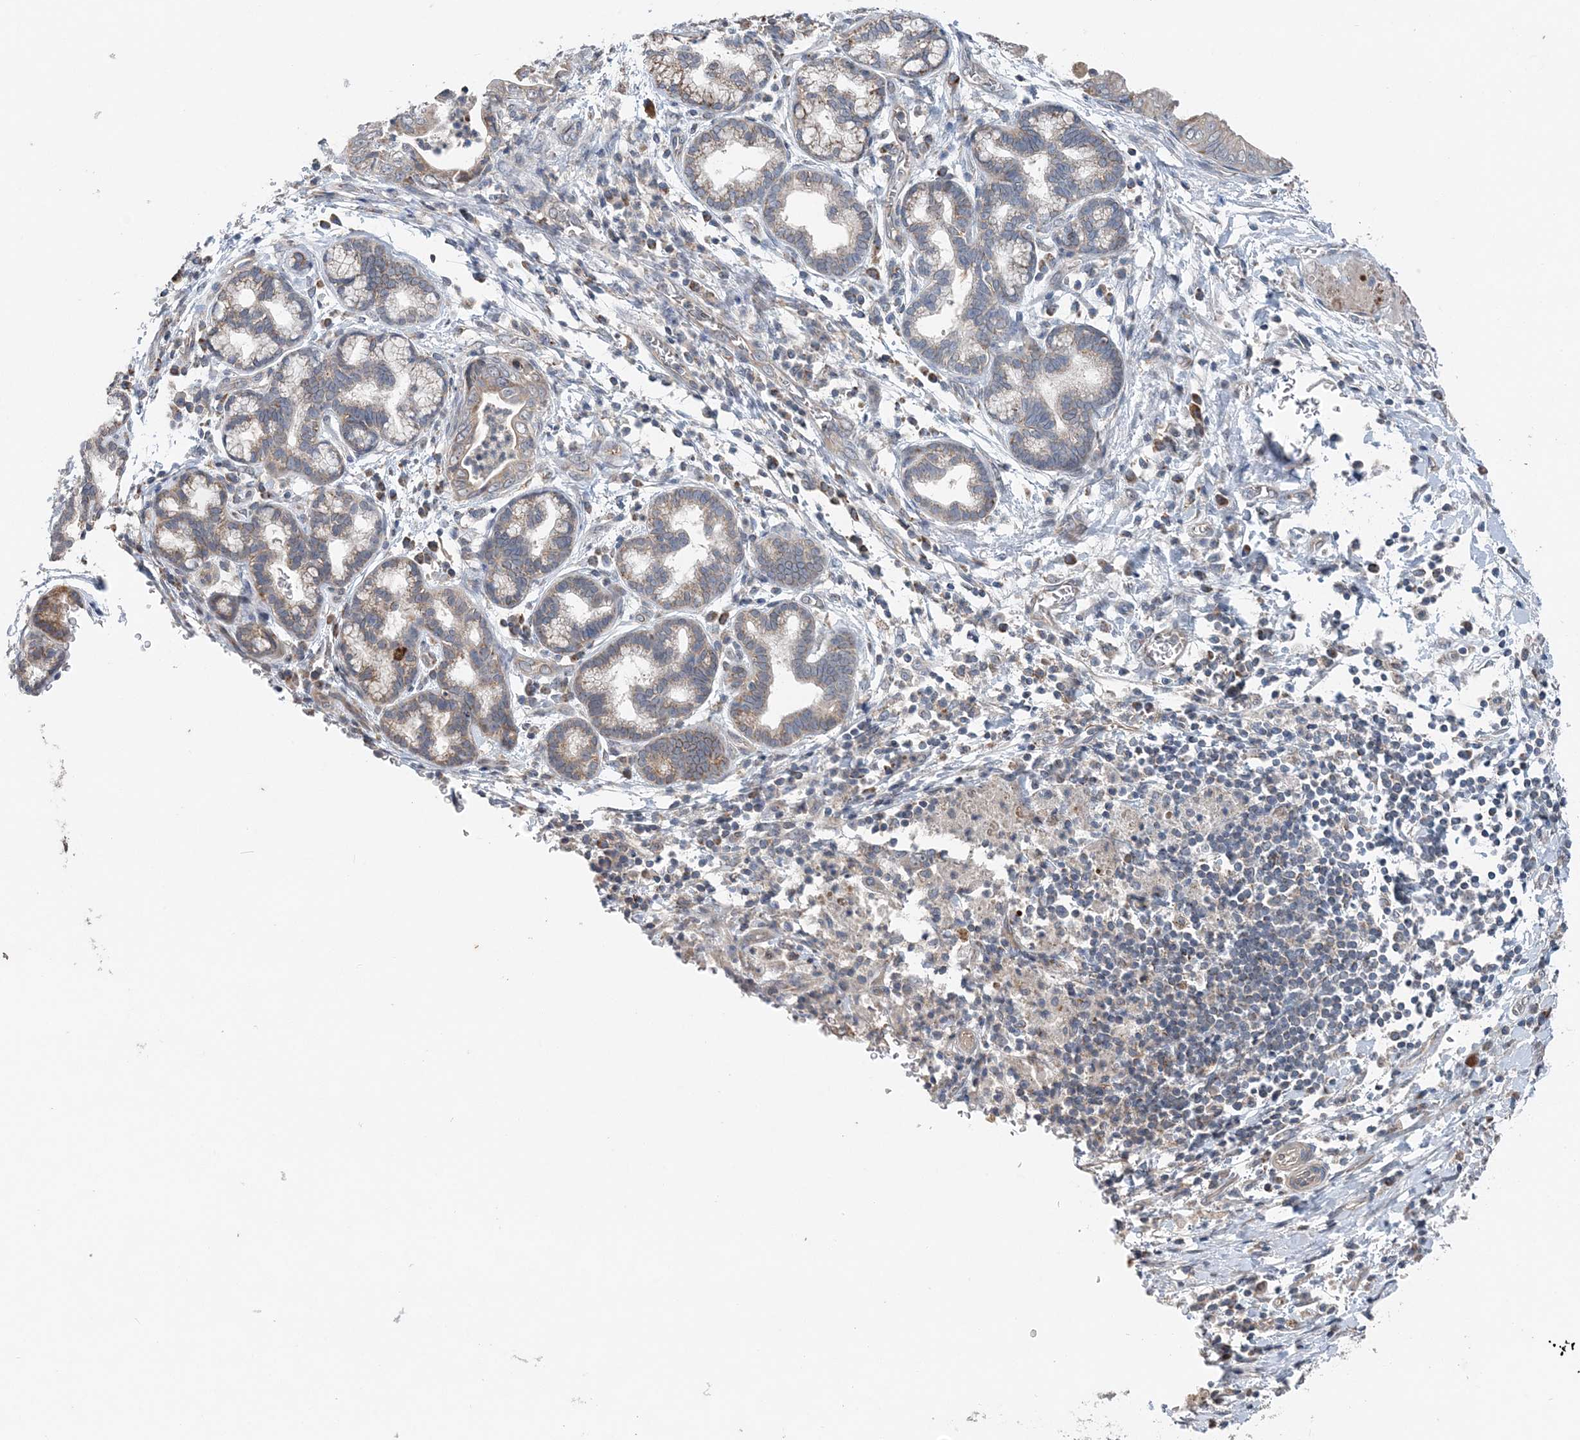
{"staining": {"intensity": "weak", "quantity": "25%-75%", "location": "cytoplasmic/membranous"}, "tissue": "pancreatic cancer", "cell_type": "Tumor cells", "image_type": "cancer", "snomed": [{"axis": "morphology", "description": "Adenocarcinoma, NOS"}, {"axis": "topography", "description": "Pancreas"}], "caption": "Immunohistochemistry staining of adenocarcinoma (pancreatic), which displays low levels of weak cytoplasmic/membranous staining in approximately 25%-75% of tumor cells indicating weak cytoplasmic/membranous protein staining. The staining was performed using DAB (3,3'-diaminobenzidine) (brown) for protein detection and nuclei were counterstained in hematoxylin (blue).", "gene": "SPRY2", "patient": {"sex": "male", "age": 75}}